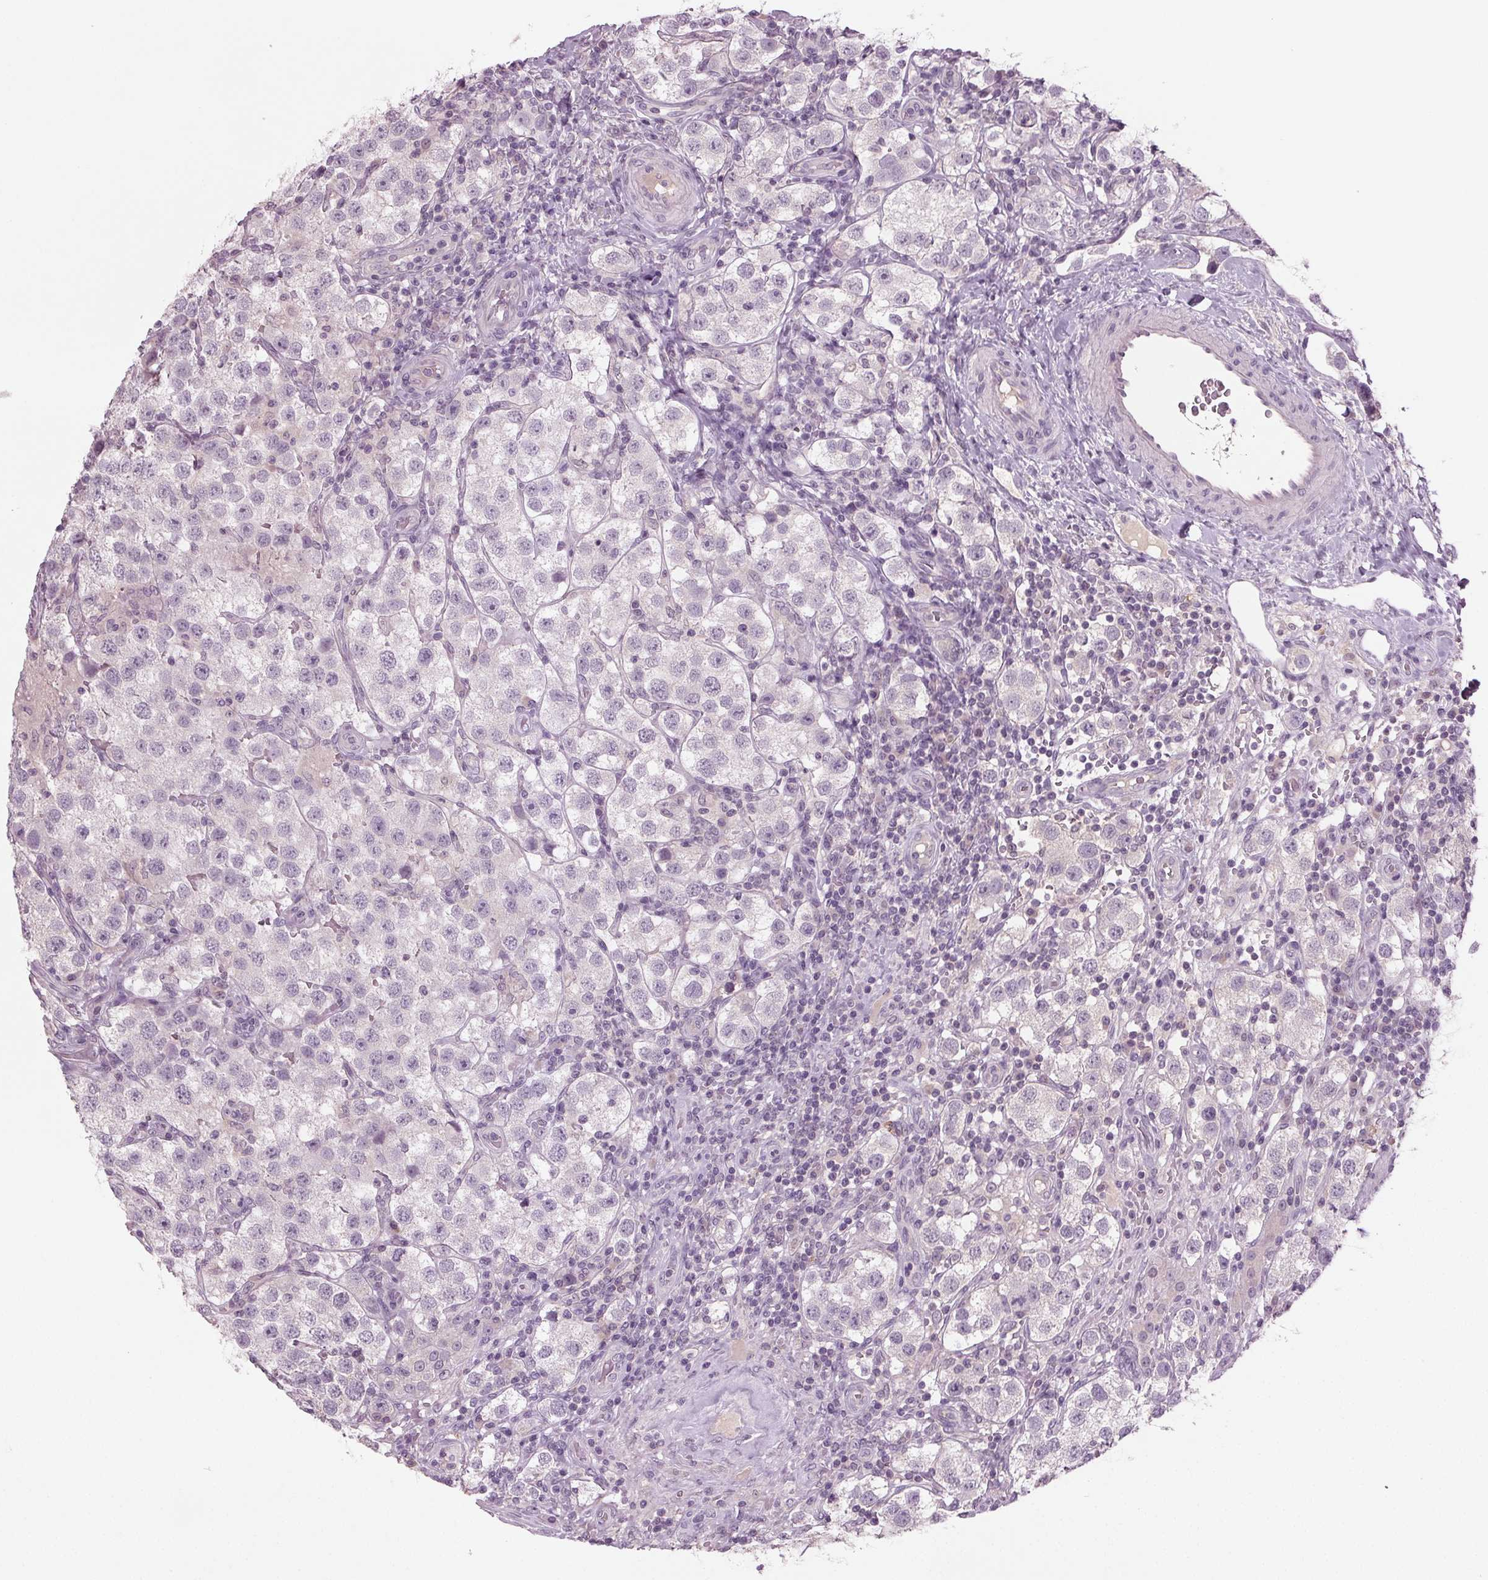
{"staining": {"intensity": "negative", "quantity": "none", "location": "none"}, "tissue": "testis cancer", "cell_type": "Tumor cells", "image_type": "cancer", "snomed": [{"axis": "morphology", "description": "Seminoma, NOS"}, {"axis": "topography", "description": "Testis"}], "caption": "Tumor cells are negative for brown protein staining in testis cancer. (DAB immunohistochemistry (IHC) visualized using brightfield microscopy, high magnification).", "gene": "BHLHE22", "patient": {"sex": "male", "age": 37}}